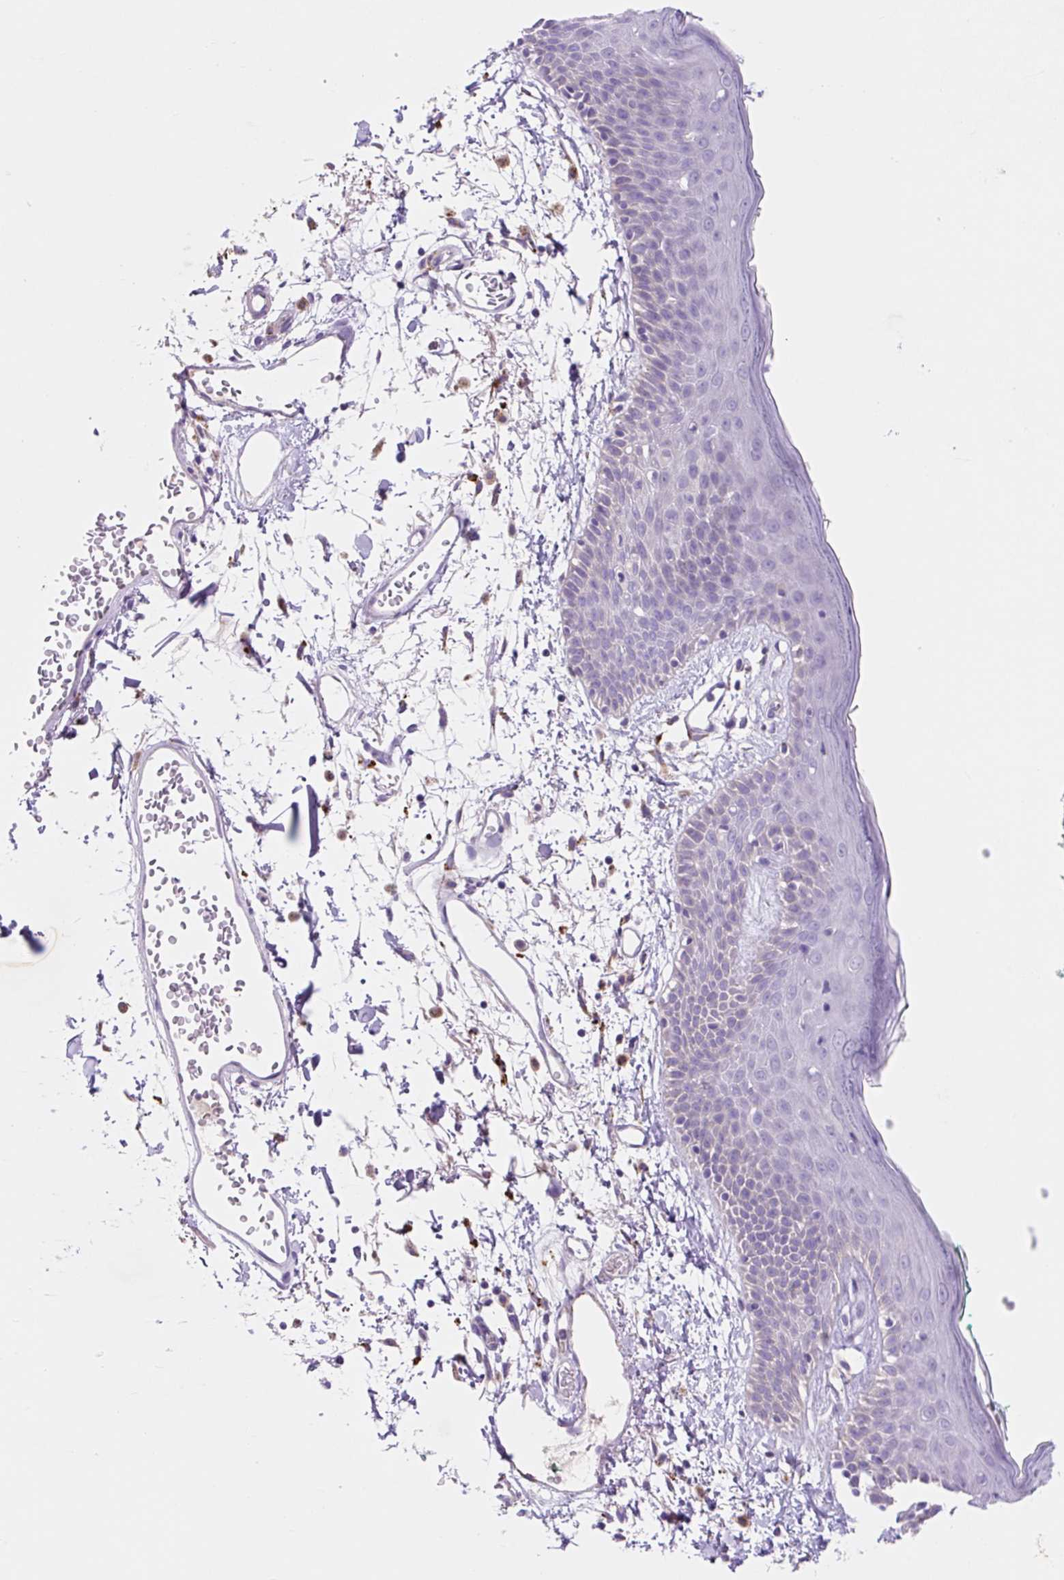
{"staining": {"intensity": "negative", "quantity": "none", "location": "none"}, "tissue": "skin", "cell_type": "Fibroblasts", "image_type": "normal", "snomed": [{"axis": "morphology", "description": "Normal tissue, NOS"}, {"axis": "topography", "description": "Skin"}], "caption": "Immunohistochemical staining of normal skin displays no significant expression in fibroblasts. (Stains: DAB (3,3'-diaminobenzidine) immunohistochemistry with hematoxylin counter stain, Microscopy: brightfield microscopy at high magnification).", "gene": "HEXA", "patient": {"sex": "male", "age": 79}}